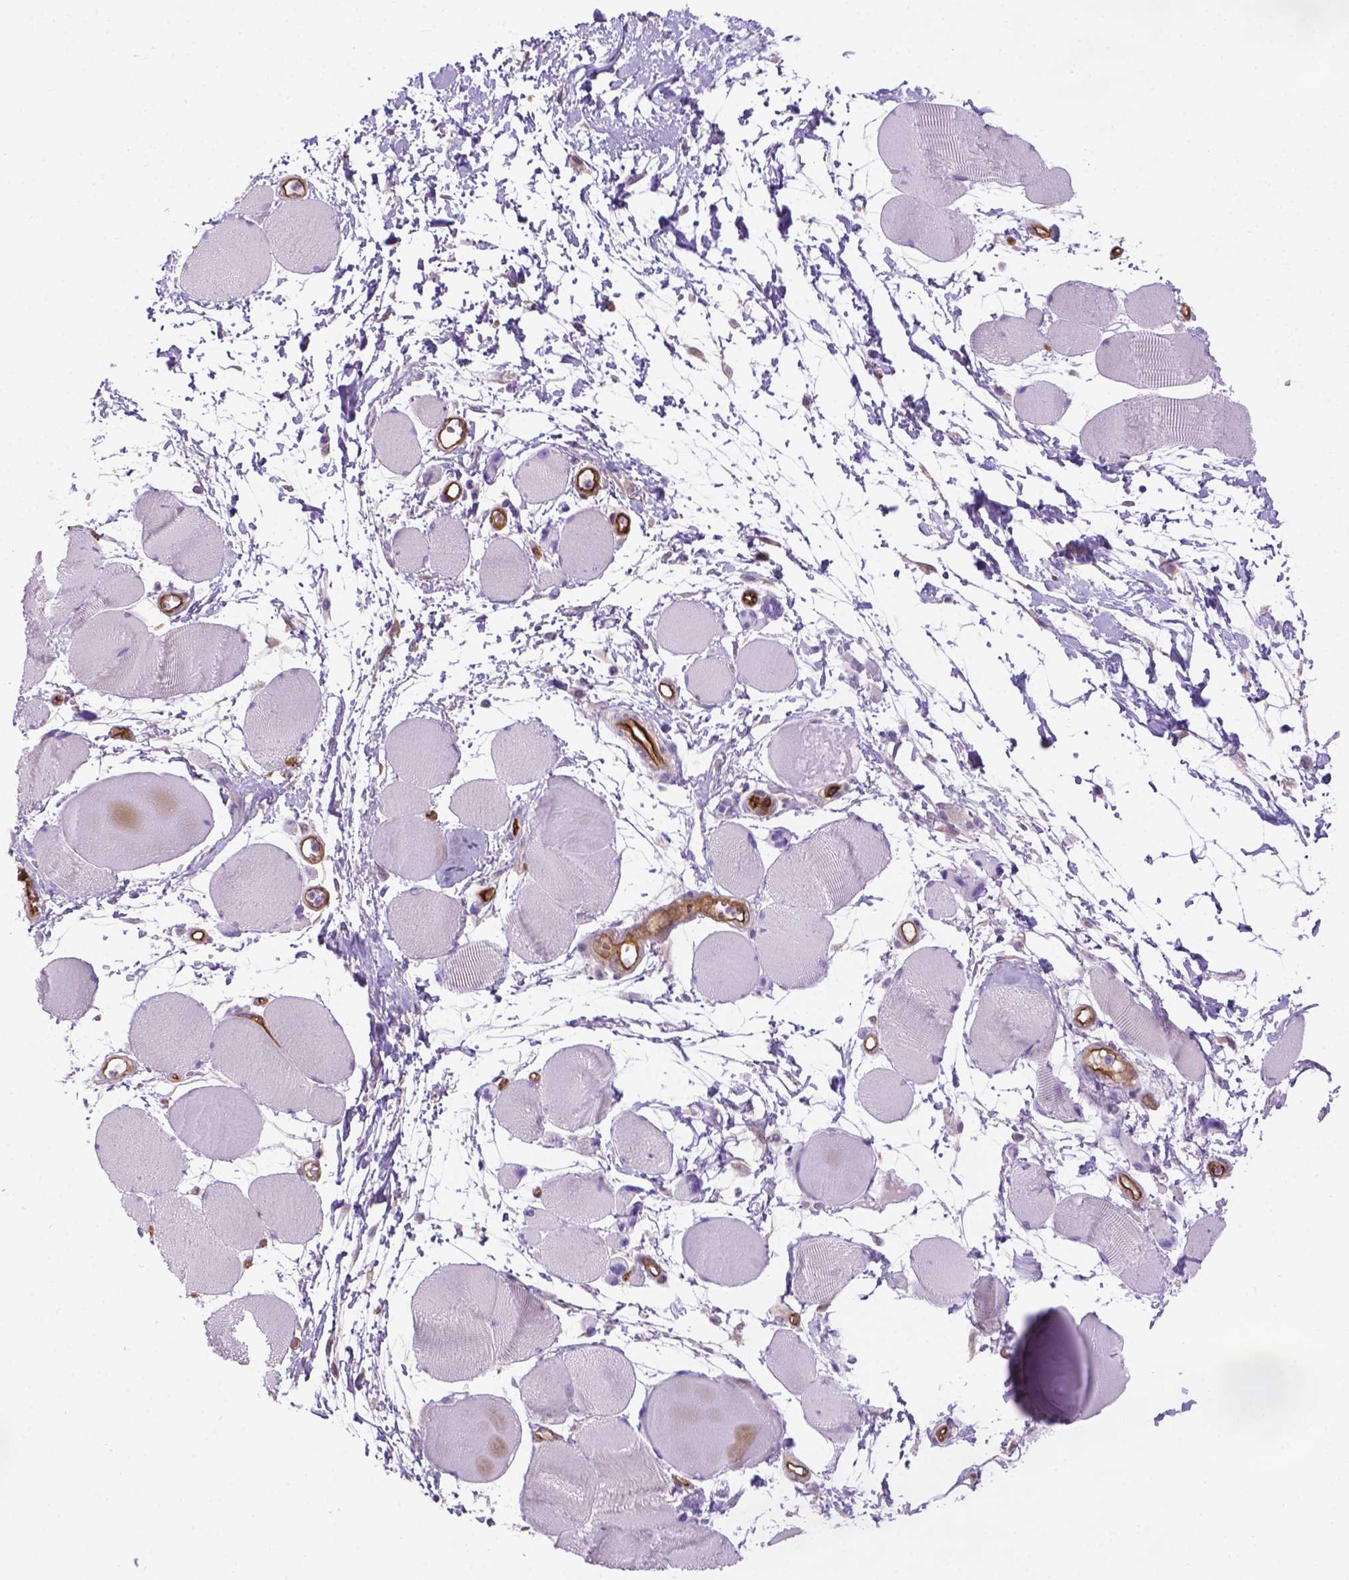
{"staining": {"intensity": "negative", "quantity": "none", "location": "none"}, "tissue": "skeletal muscle", "cell_type": "Myocytes", "image_type": "normal", "snomed": [{"axis": "morphology", "description": "Normal tissue, NOS"}, {"axis": "topography", "description": "Skeletal muscle"}], "caption": "Immunohistochemical staining of normal human skeletal muscle demonstrates no significant staining in myocytes.", "gene": "CLIC4", "patient": {"sex": "female", "age": 75}}